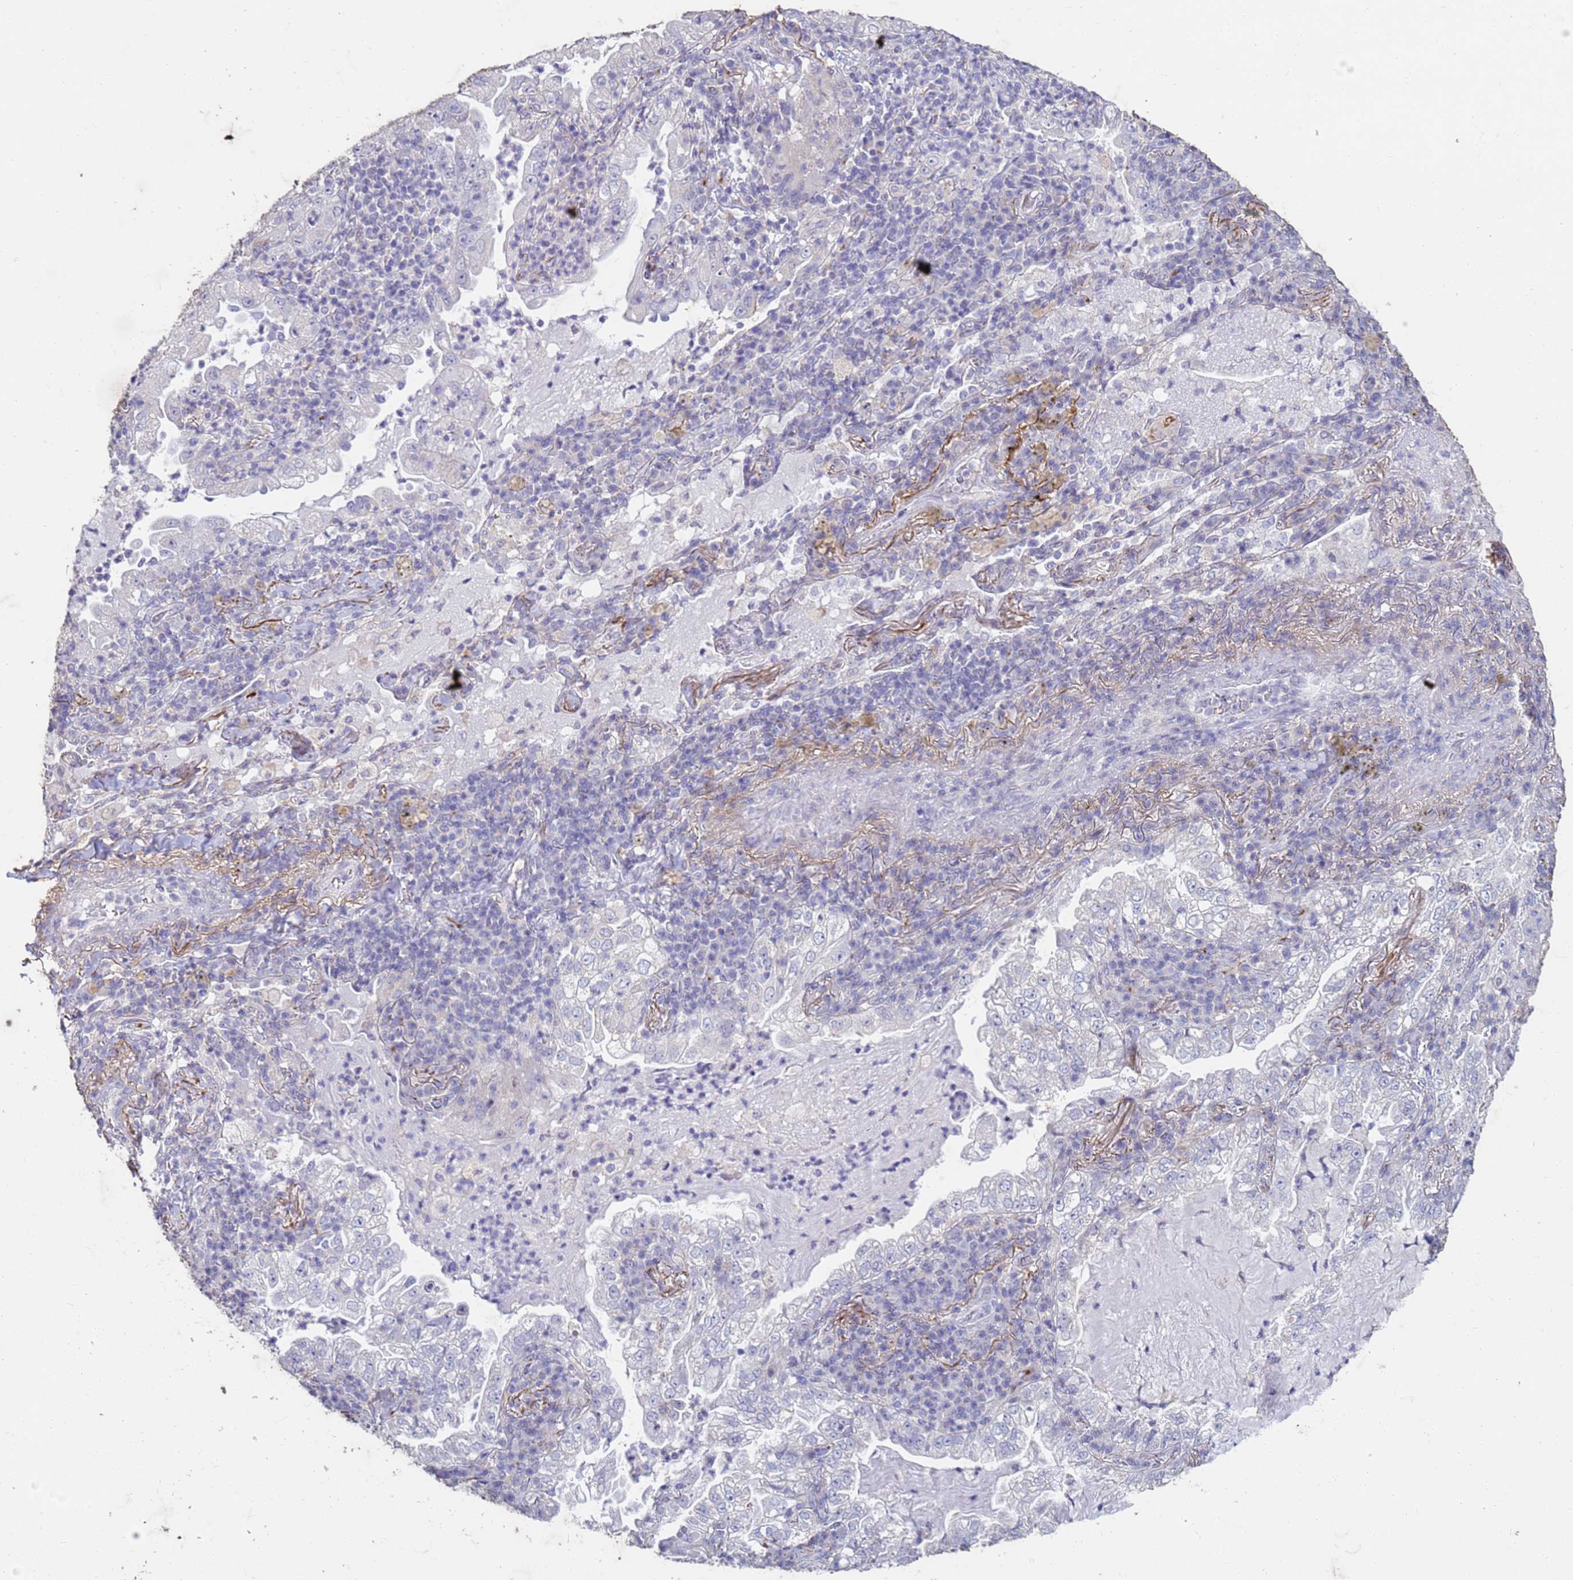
{"staining": {"intensity": "negative", "quantity": "none", "location": "none"}, "tissue": "lung cancer", "cell_type": "Tumor cells", "image_type": "cancer", "snomed": [{"axis": "morphology", "description": "Adenocarcinoma, NOS"}, {"axis": "topography", "description": "Lung"}], "caption": "Tumor cells are negative for protein expression in human lung cancer.", "gene": "SLC25A15", "patient": {"sex": "female", "age": 73}}